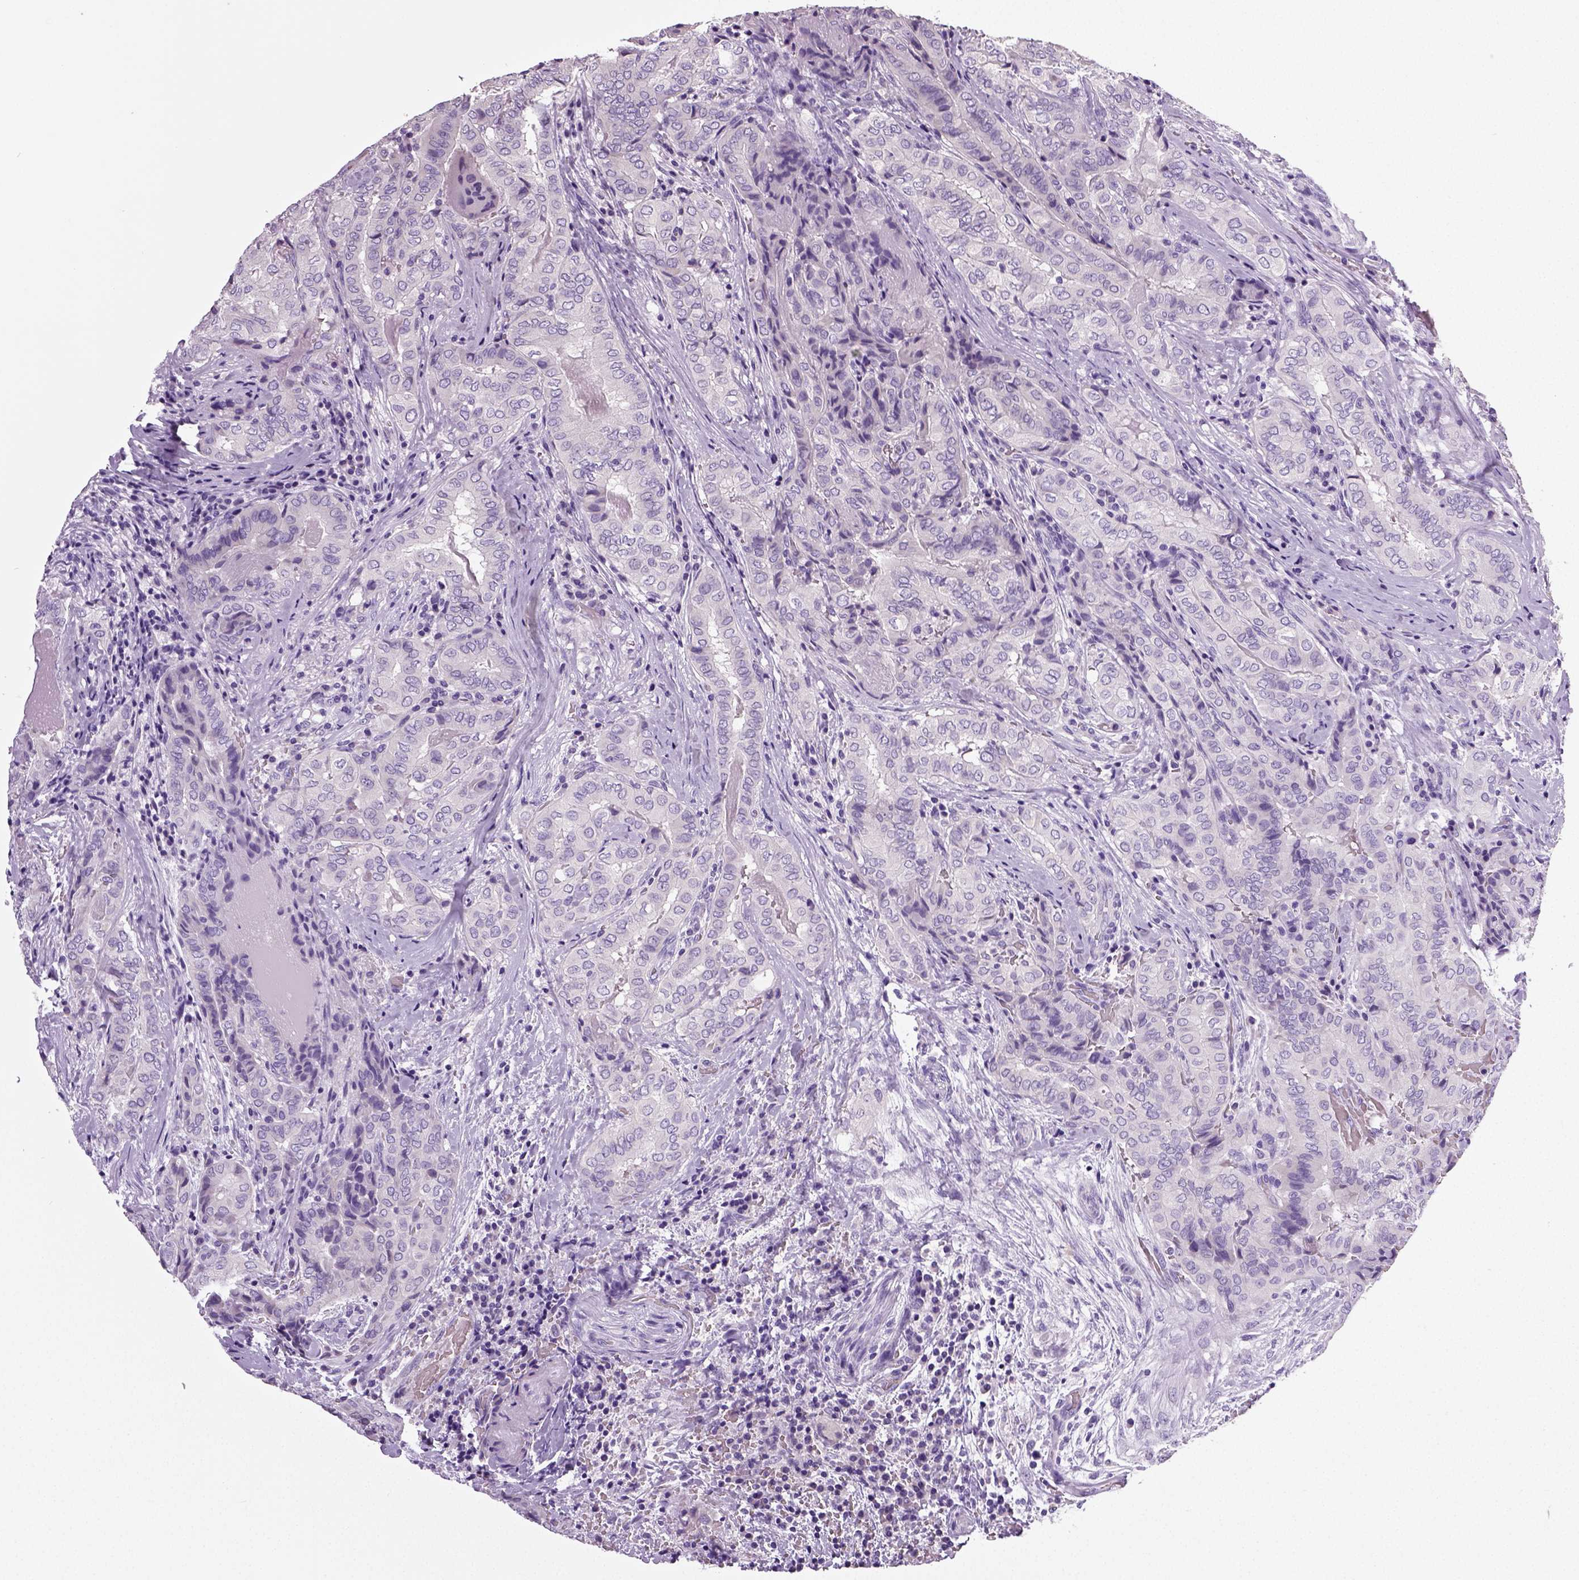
{"staining": {"intensity": "negative", "quantity": "none", "location": "none"}, "tissue": "thyroid cancer", "cell_type": "Tumor cells", "image_type": "cancer", "snomed": [{"axis": "morphology", "description": "Papillary adenocarcinoma, NOS"}, {"axis": "topography", "description": "Thyroid gland"}], "caption": "High power microscopy image of an IHC histopathology image of thyroid cancer, revealing no significant positivity in tumor cells. (IHC, brightfield microscopy, high magnification).", "gene": "NECAB2", "patient": {"sex": "female", "age": 61}}